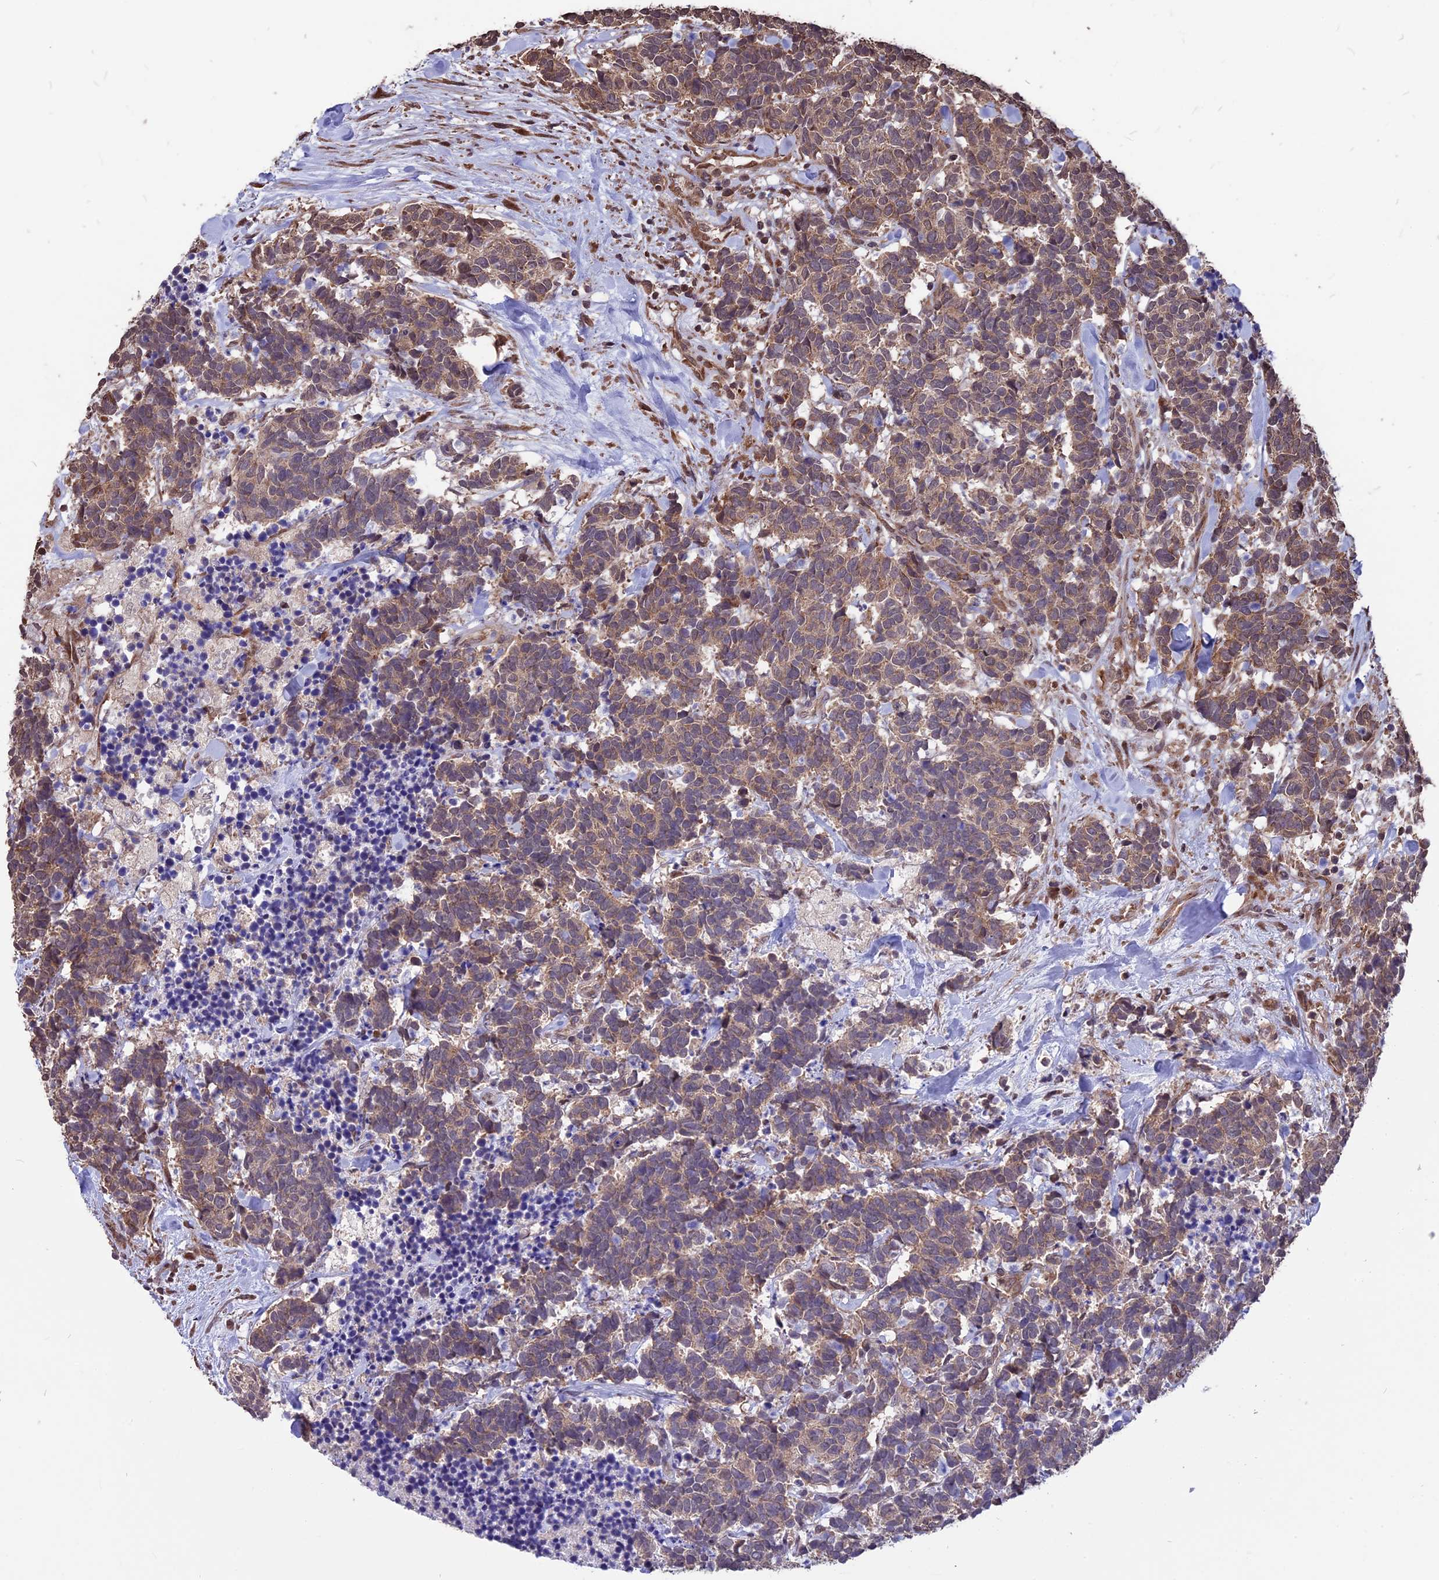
{"staining": {"intensity": "moderate", "quantity": ">75%", "location": "cytoplasmic/membranous"}, "tissue": "carcinoid", "cell_type": "Tumor cells", "image_type": "cancer", "snomed": [{"axis": "morphology", "description": "Carcinoma, NOS"}, {"axis": "morphology", "description": "Carcinoid, malignant, NOS"}, {"axis": "topography", "description": "Prostate"}], "caption": "A medium amount of moderate cytoplasmic/membranous positivity is present in about >75% of tumor cells in carcinoid (malignant) tissue.", "gene": "ZNF598", "patient": {"sex": "male", "age": 57}}